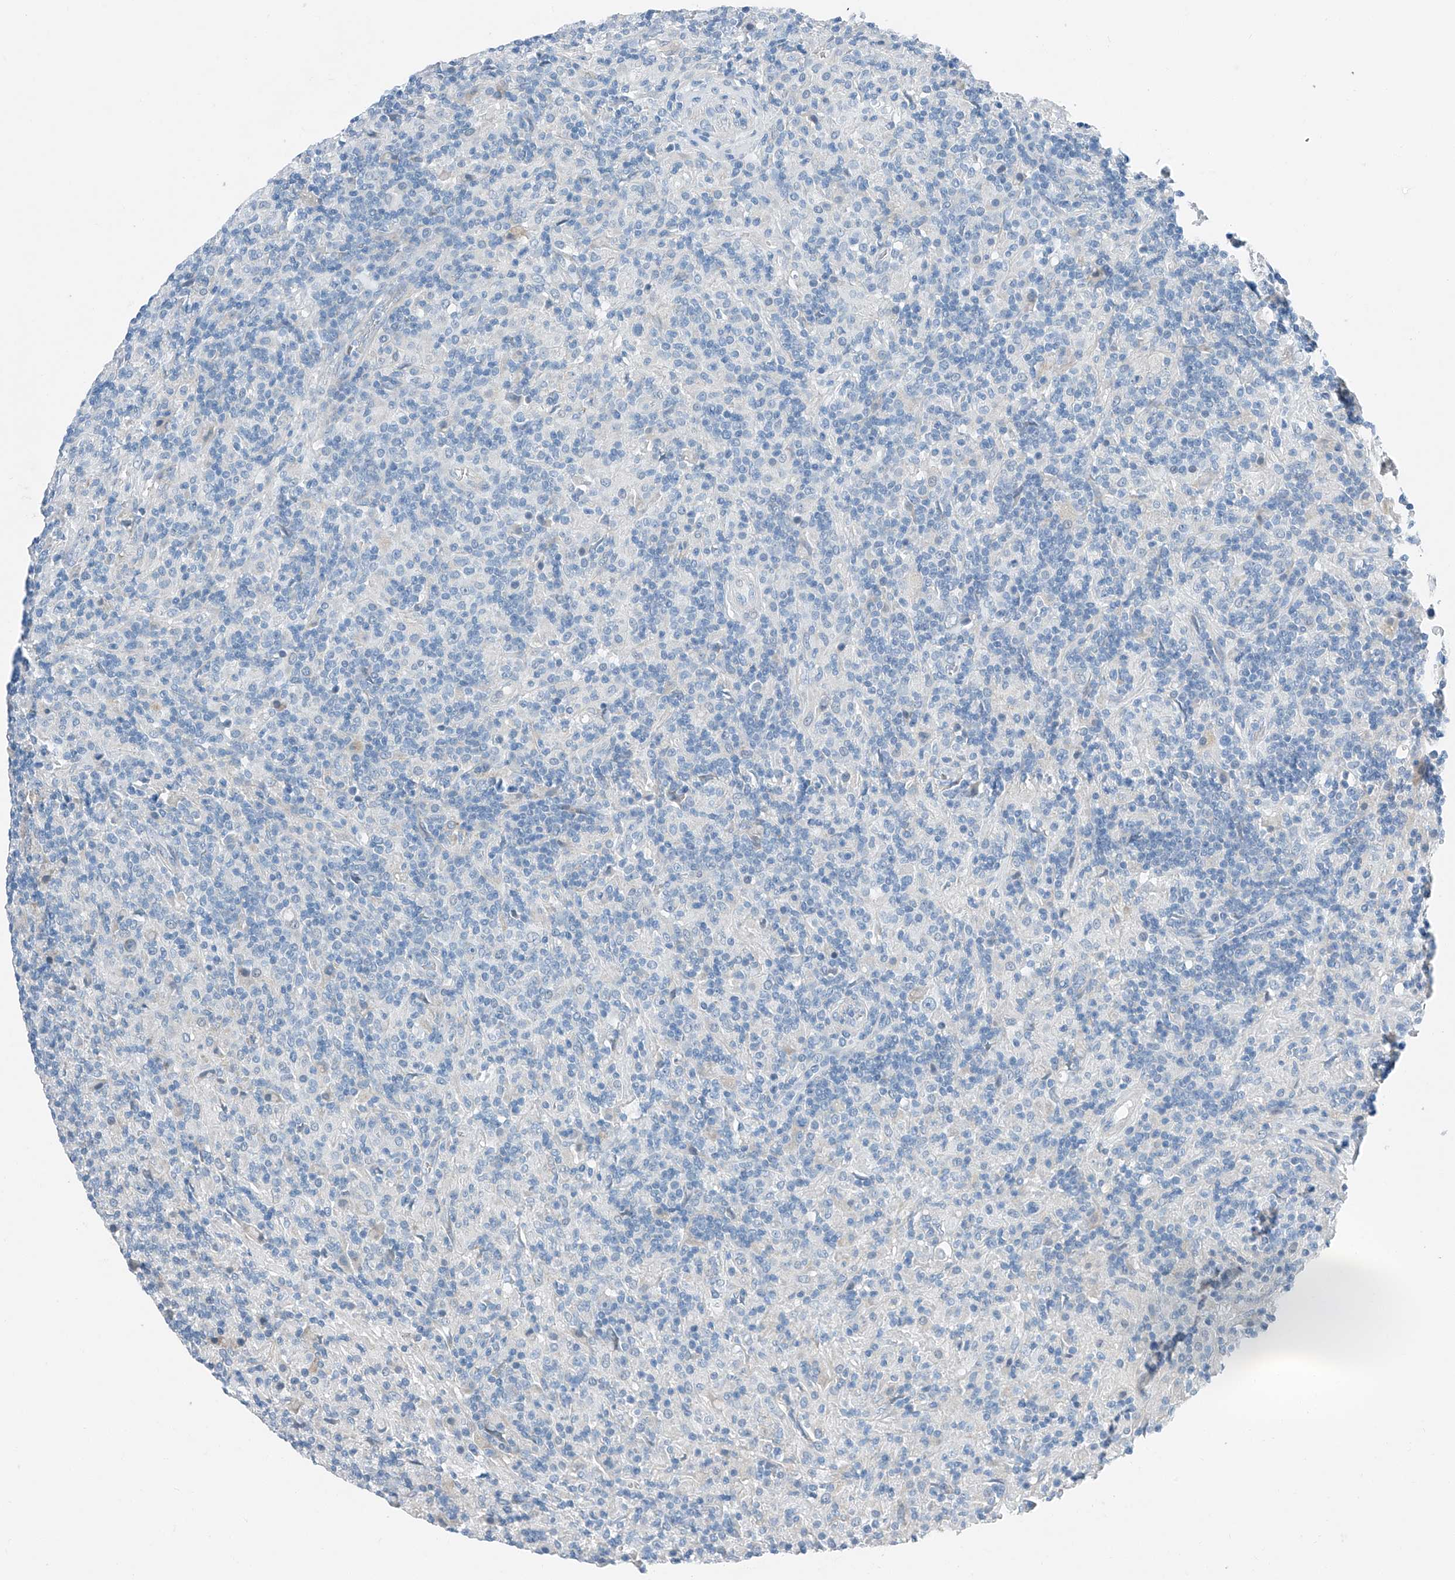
{"staining": {"intensity": "negative", "quantity": "none", "location": "none"}, "tissue": "lymphoma", "cell_type": "Tumor cells", "image_type": "cancer", "snomed": [{"axis": "morphology", "description": "Hodgkin's disease, NOS"}, {"axis": "topography", "description": "Lymph node"}], "caption": "Immunohistochemistry (IHC) histopathology image of human Hodgkin's disease stained for a protein (brown), which exhibits no staining in tumor cells. (Brightfield microscopy of DAB (3,3'-diaminobenzidine) immunohistochemistry (IHC) at high magnification).", "gene": "MDGA1", "patient": {"sex": "male", "age": 70}}